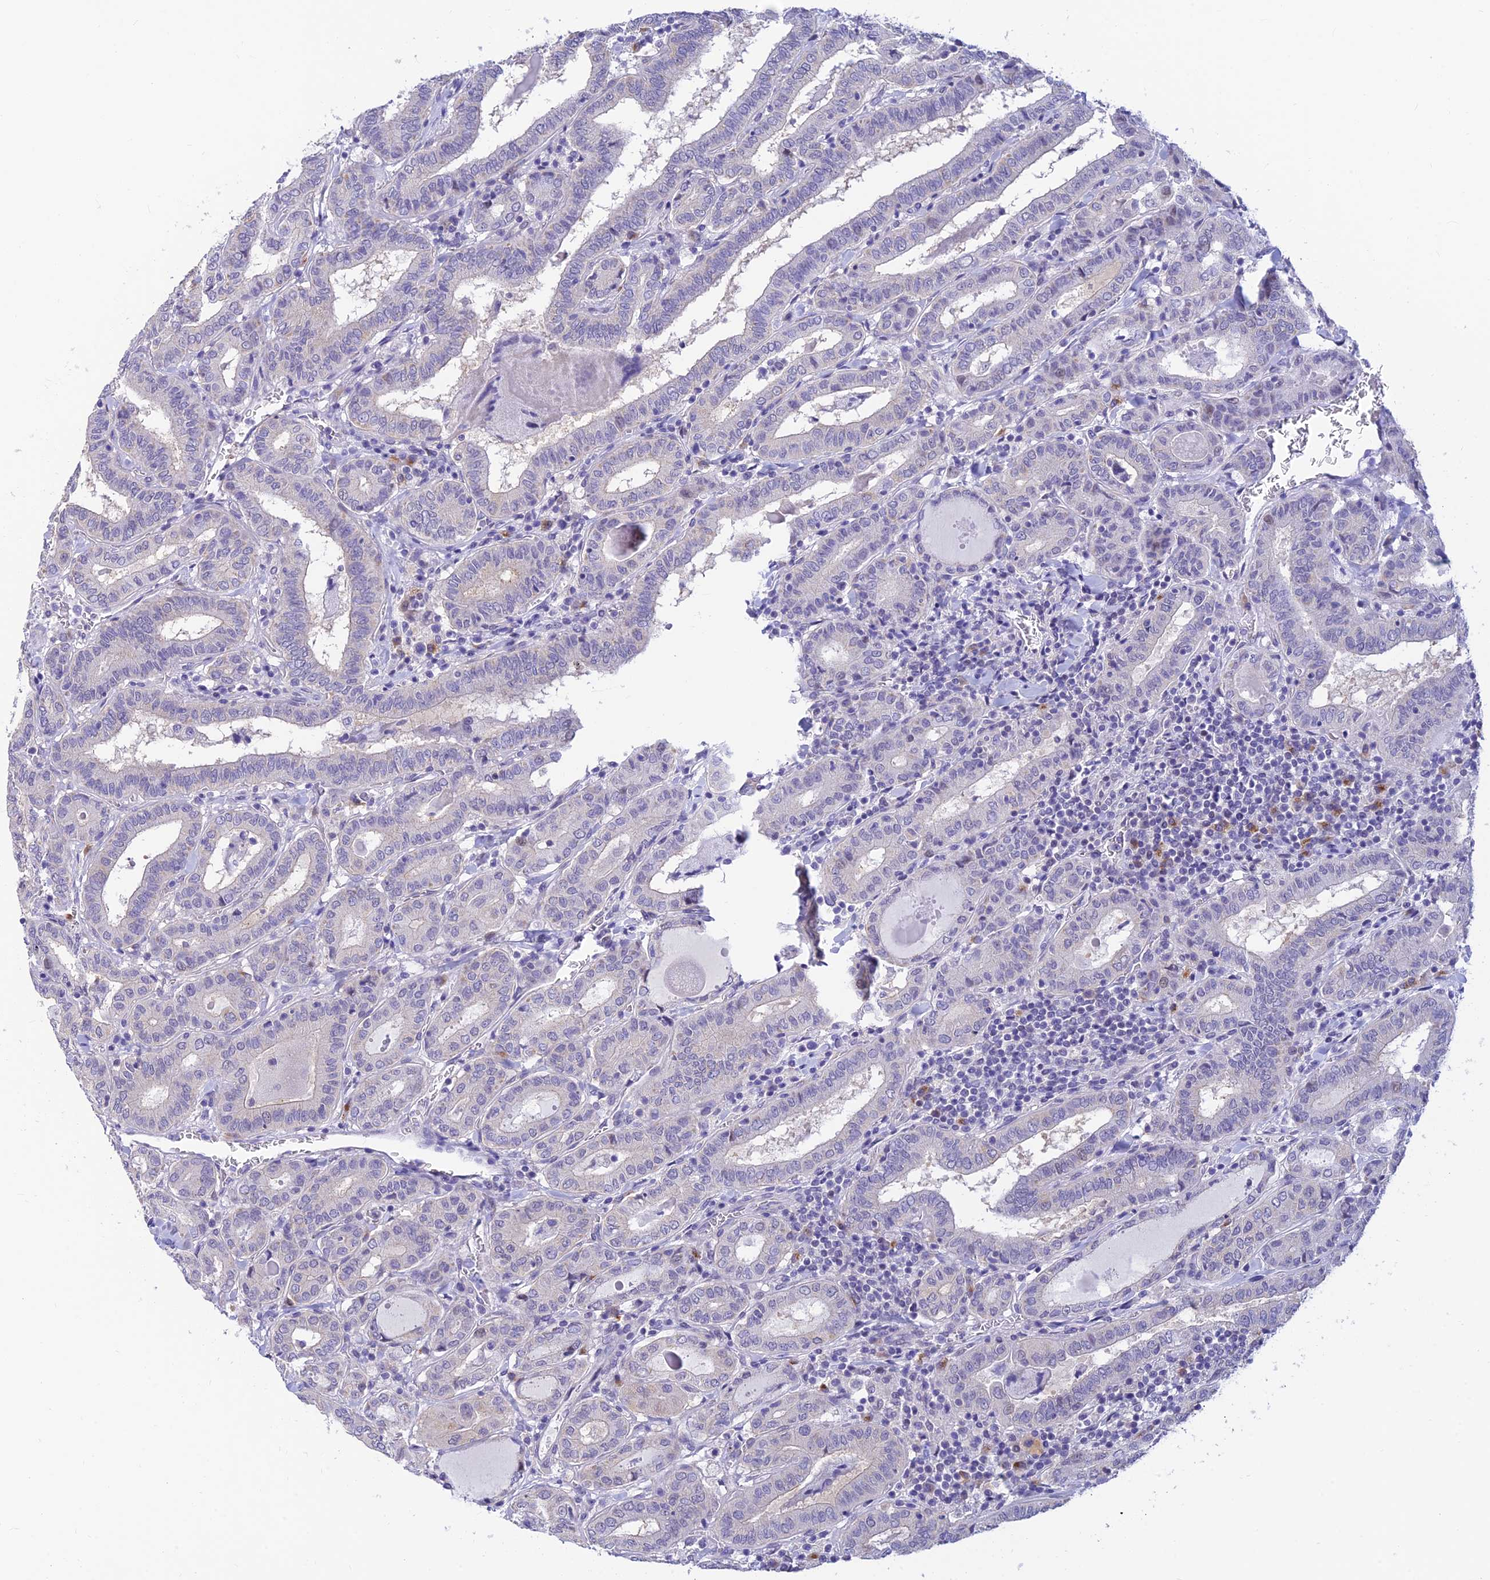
{"staining": {"intensity": "negative", "quantity": "none", "location": "none"}, "tissue": "thyroid cancer", "cell_type": "Tumor cells", "image_type": "cancer", "snomed": [{"axis": "morphology", "description": "Papillary adenocarcinoma, NOS"}, {"axis": "topography", "description": "Thyroid gland"}], "caption": "Immunohistochemical staining of human thyroid cancer (papillary adenocarcinoma) reveals no significant positivity in tumor cells. Nuclei are stained in blue.", "gene": "INKA1", "patient": {"sex": "female", "age": 72}}